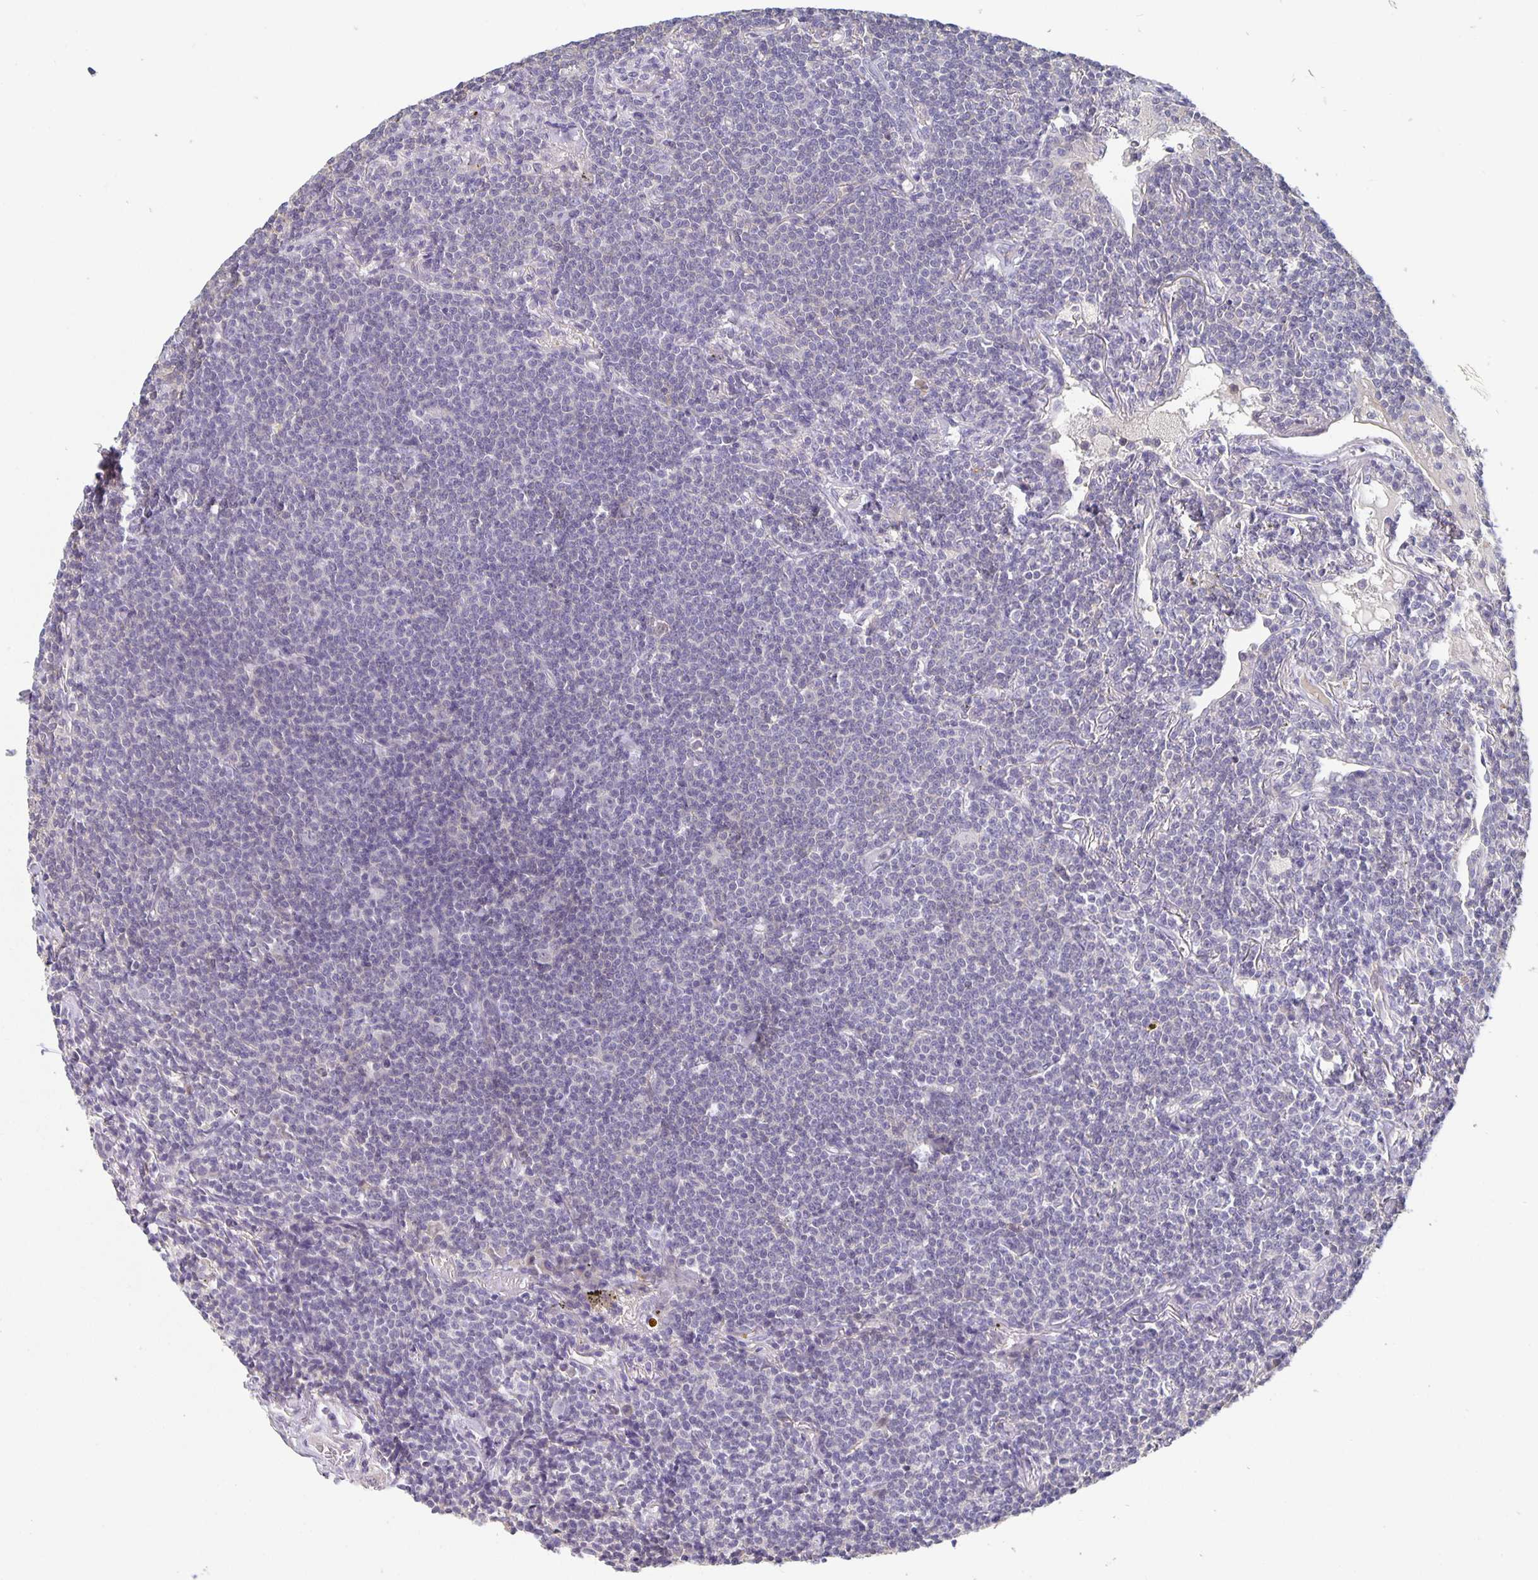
{"staining": {"intensity": "negative", "quantity": "none", "location": "none"}, "tissue": "lymphoma", "cell_type": "Tumor cells", "image_type": "cancer", "snomed": [{"axis": "morphology", "description": "Malignant lymphoma, non-Hodgkin's type, Low grade"}, {"axis": "topography", "description": "Lung"}], "caption": "Tumor cells show no significant protein staining in low-grade malignant lymphoma, non-Hodgkin's type.", "gene": "GDF15", "patient": {"sex": "female", "age": 71}}